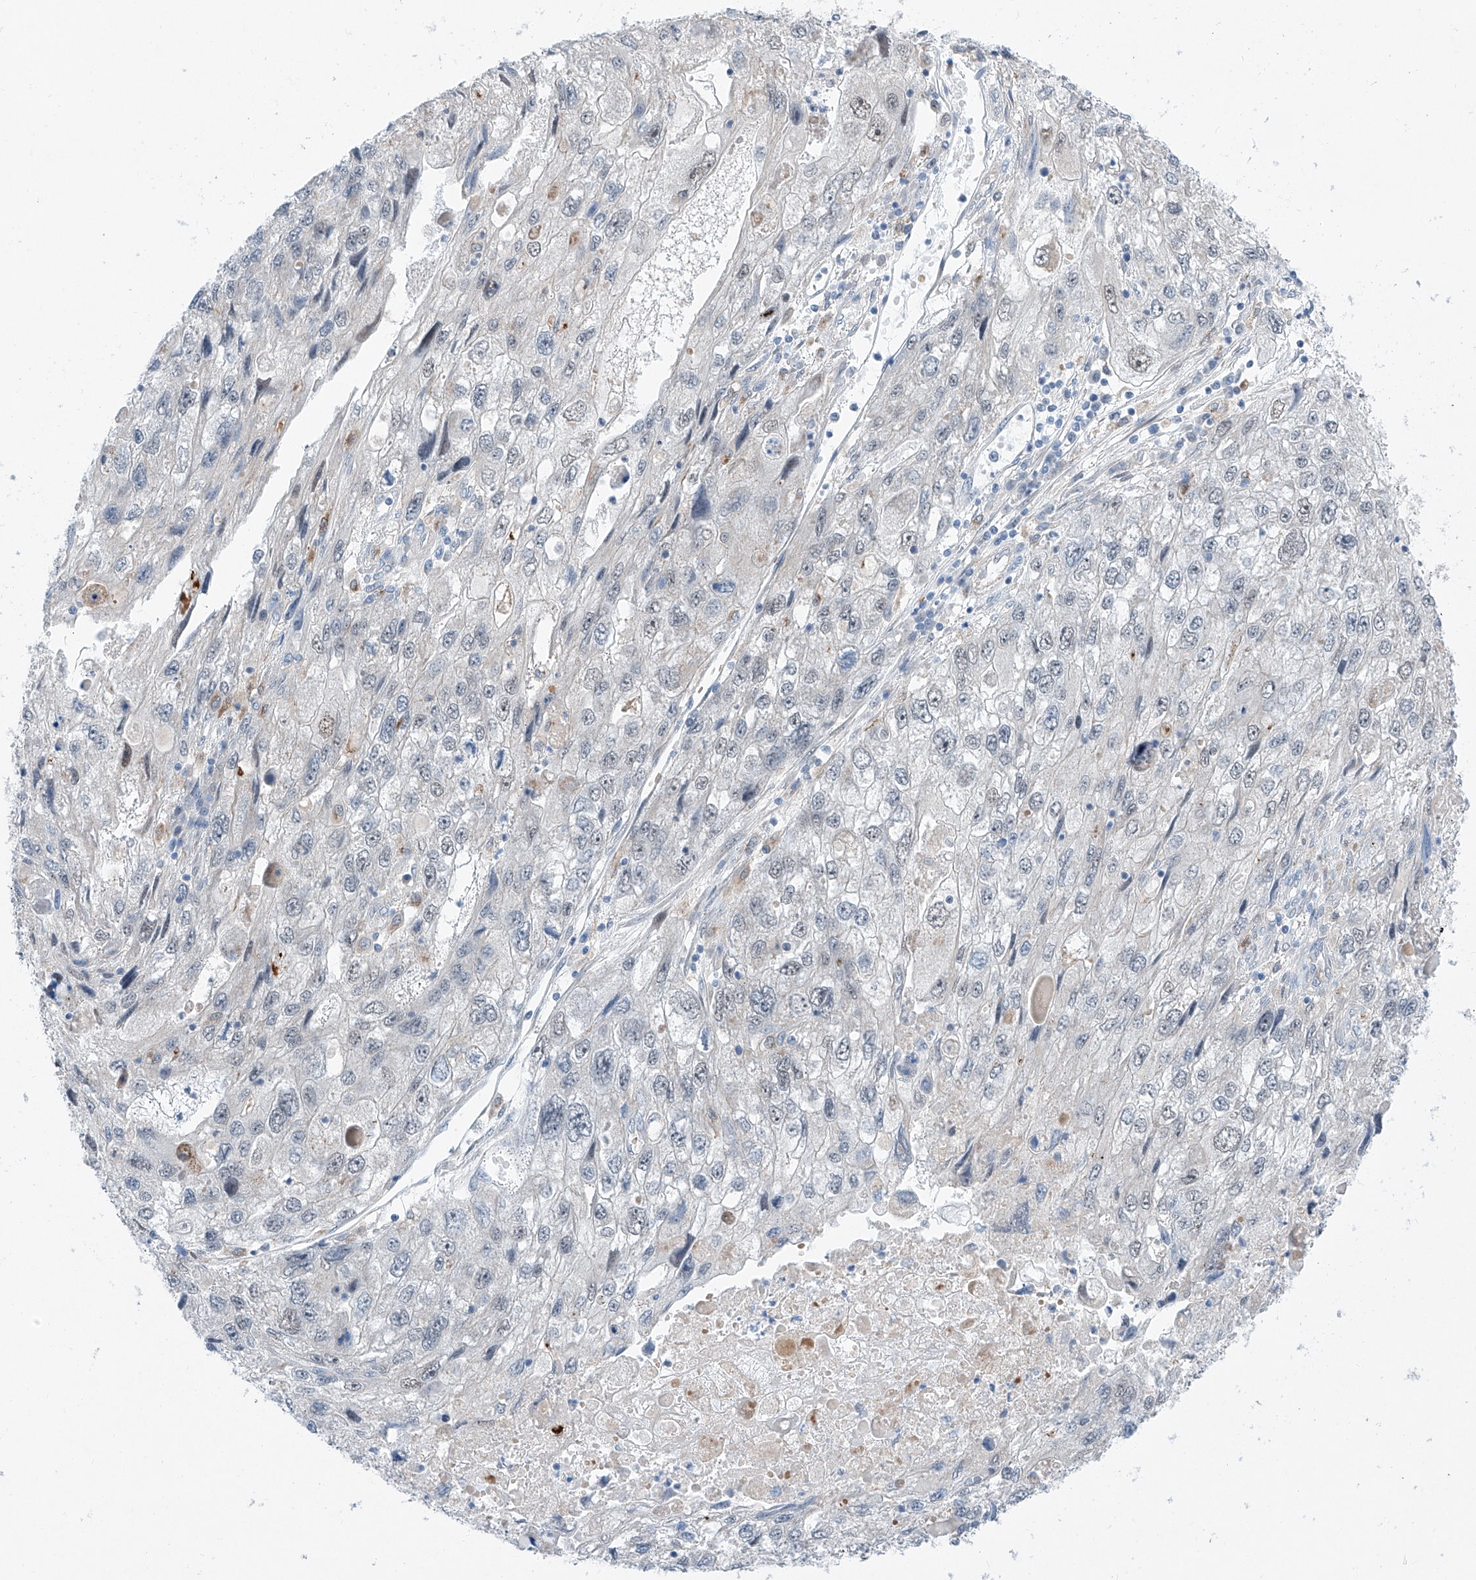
{"staining": {"intensity": "weak", "quantity": "<25%", "location": "nuclear"}, "tissue": "endometrial cancer", "cell_type": "Tumor cells", "image_type": "cancer", "snomed": [{"axis": "morphology", "description": "Adenocarcinoma, NOS"}, {"axis": "topography", "description": "Endometrium"}], "caption": "Human endometrial cancer (adenocarcinoma) stained for a protein using immunohistochemistry (IHC) exhibits no expression in tumor cells.", "gene": "CLDND1", "patient": {"sex": "female", "age": 49}}